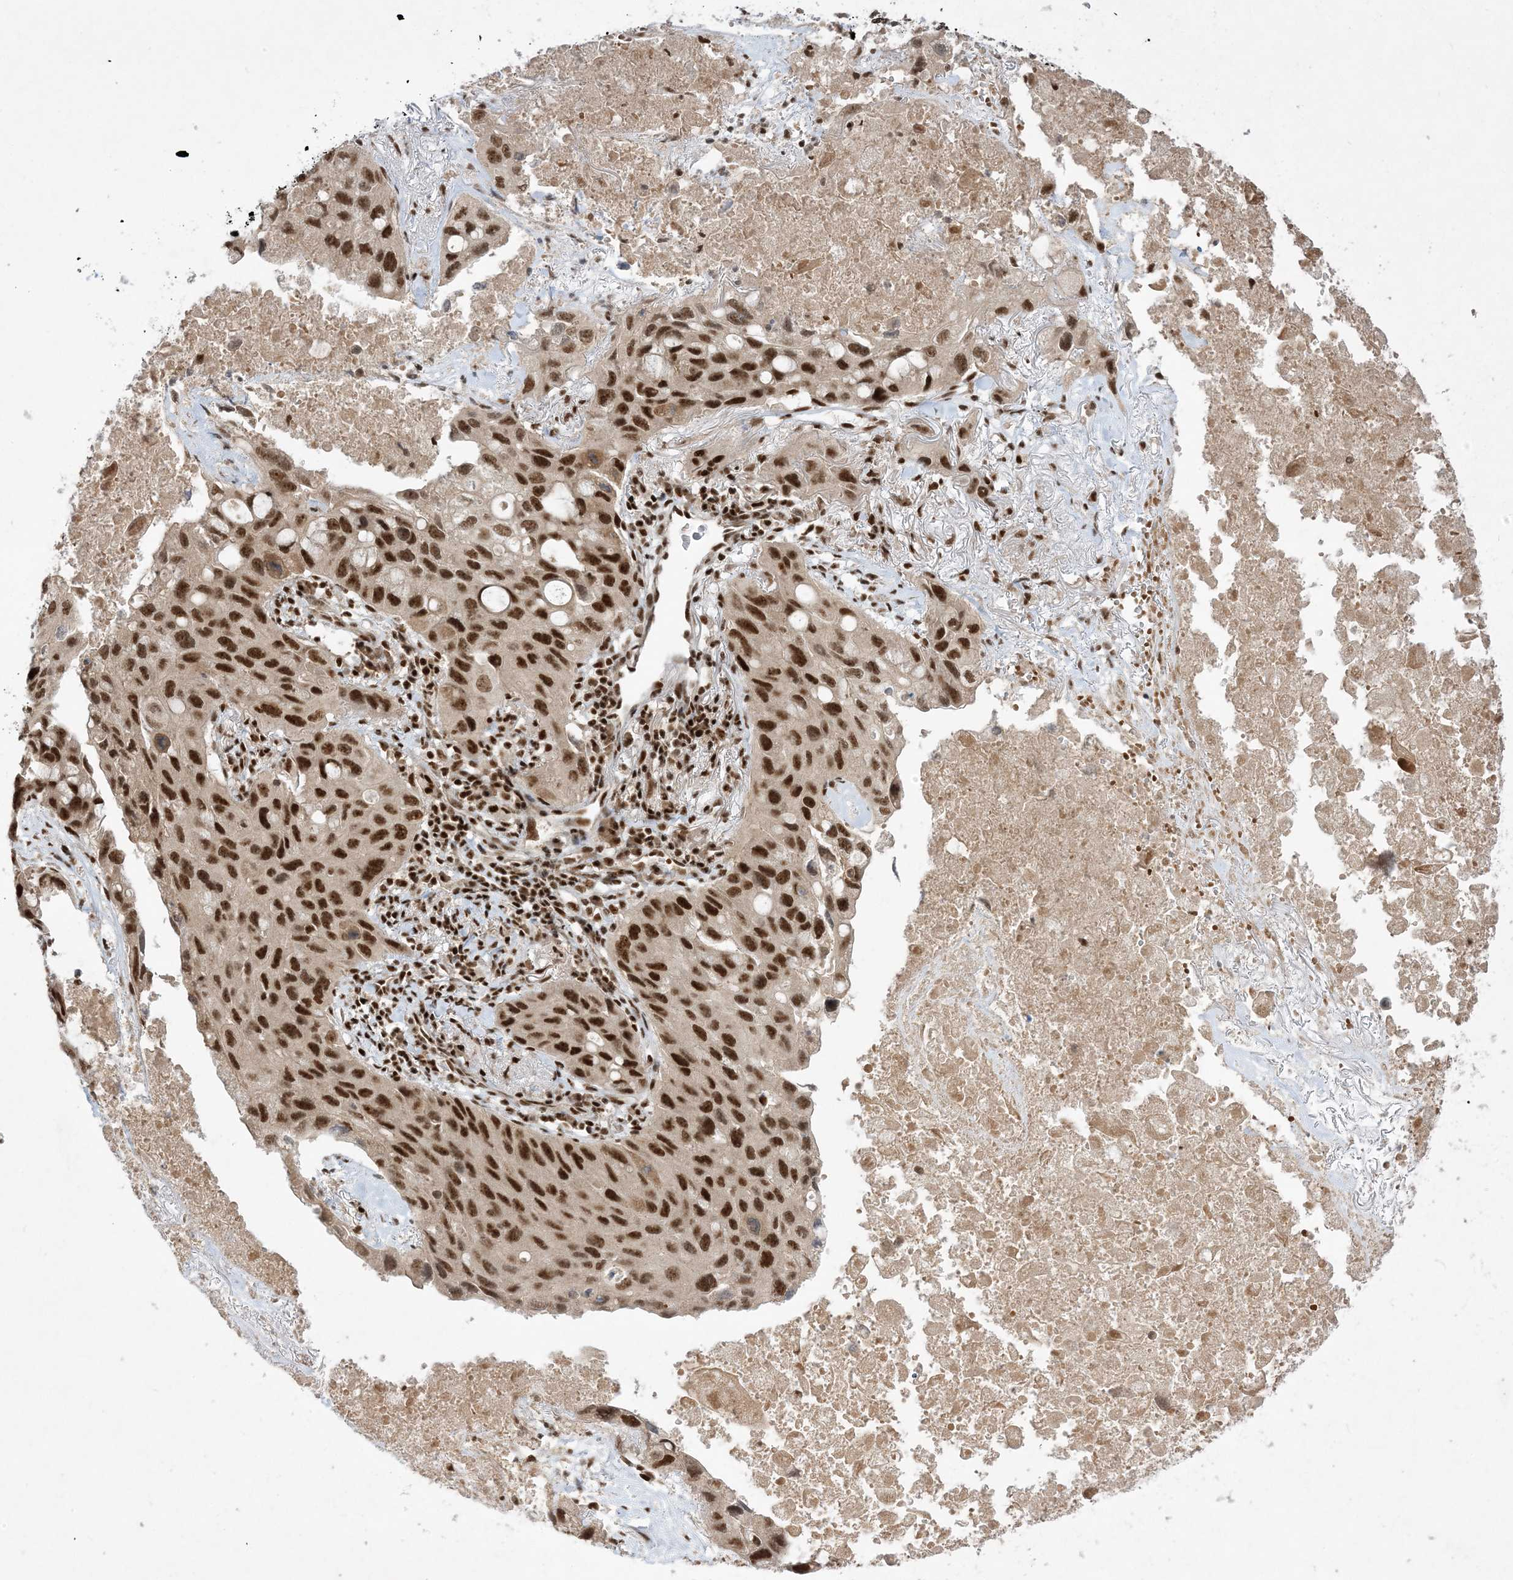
{"staining": {"intensity": "strong", "quantity": ">75%", "location": "nuclear"}, "tissue": "lung cancer", "cell_type": "Tumor cells", "image_type": "cancer", "snomed": [{"axis": "morphology", "description": "Squamous cell carcinoma, NOS"}, {"axis": "topography", "description": "Lung"}], "caption": "Approximately >75% of tumor cells in human lung cancer show strong nuclear protein staining as visualized by brown immunohistochemical staining.", "gene": "PPIL2", "patient": {"sex": "female", "age": 73}}